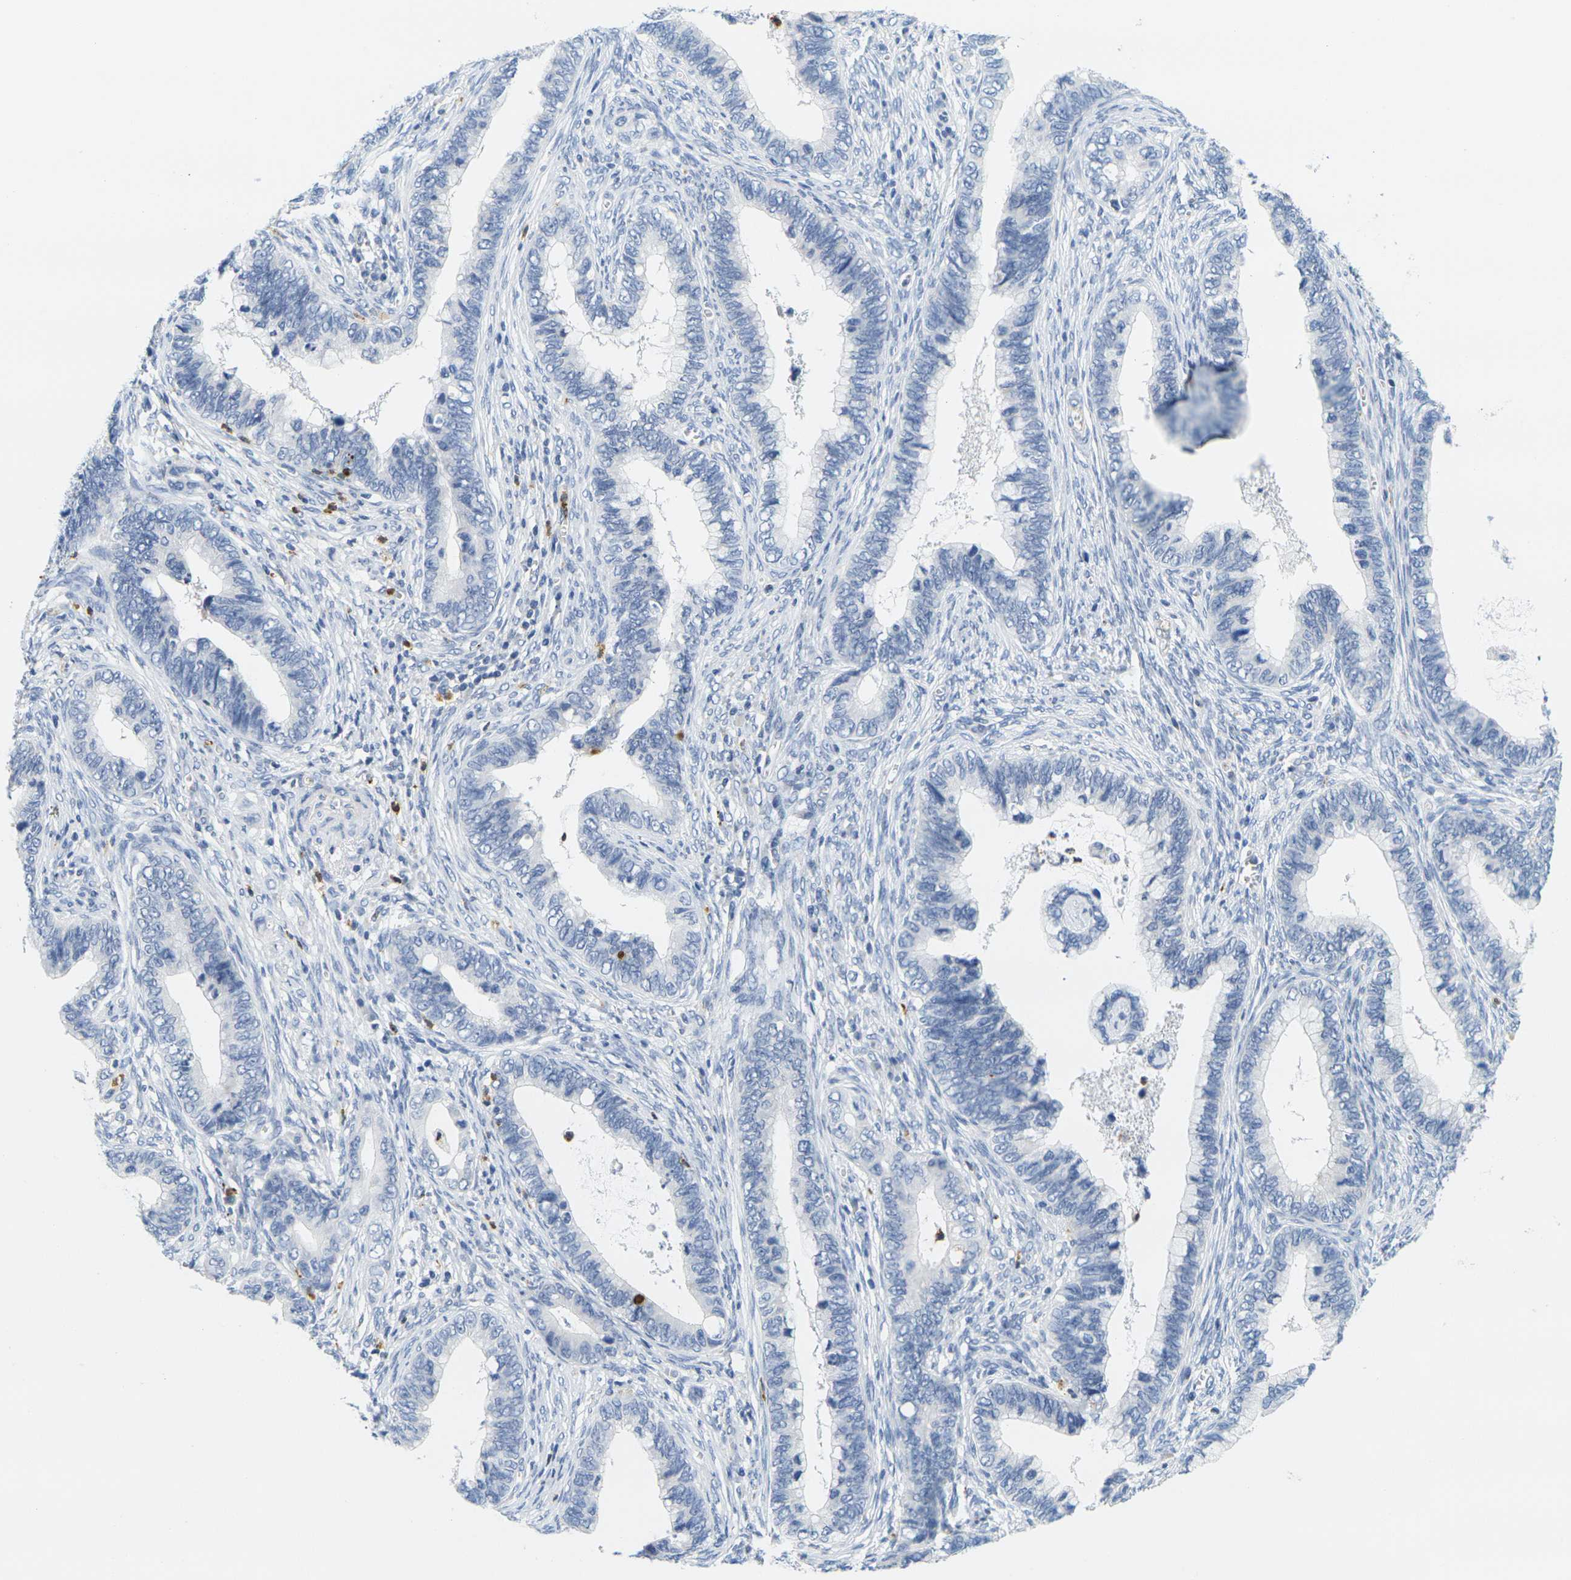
{"staining": {"intensity": "negative", "quantity": "none", "location": "none"}, "tissue": "cervical cancer", "cell_type": "Tumor cells", "image_type": "cancer", "snomed": [{"axis": "morphology", "description": "Adenocarcinoma, NOS"}, {"axis": "topography", "description": "Cervix"}], "caption": "Immunohistochemistry (IHC) photomicrograph of neoplastic tissue: adenocarcinoma (cervical) stained with DAB (3,3'-diaminobenzidine) shows no significant protein expression in tumor cells.", "gene": "KLK5", "patient": {"sex": "female", "age": 44}}